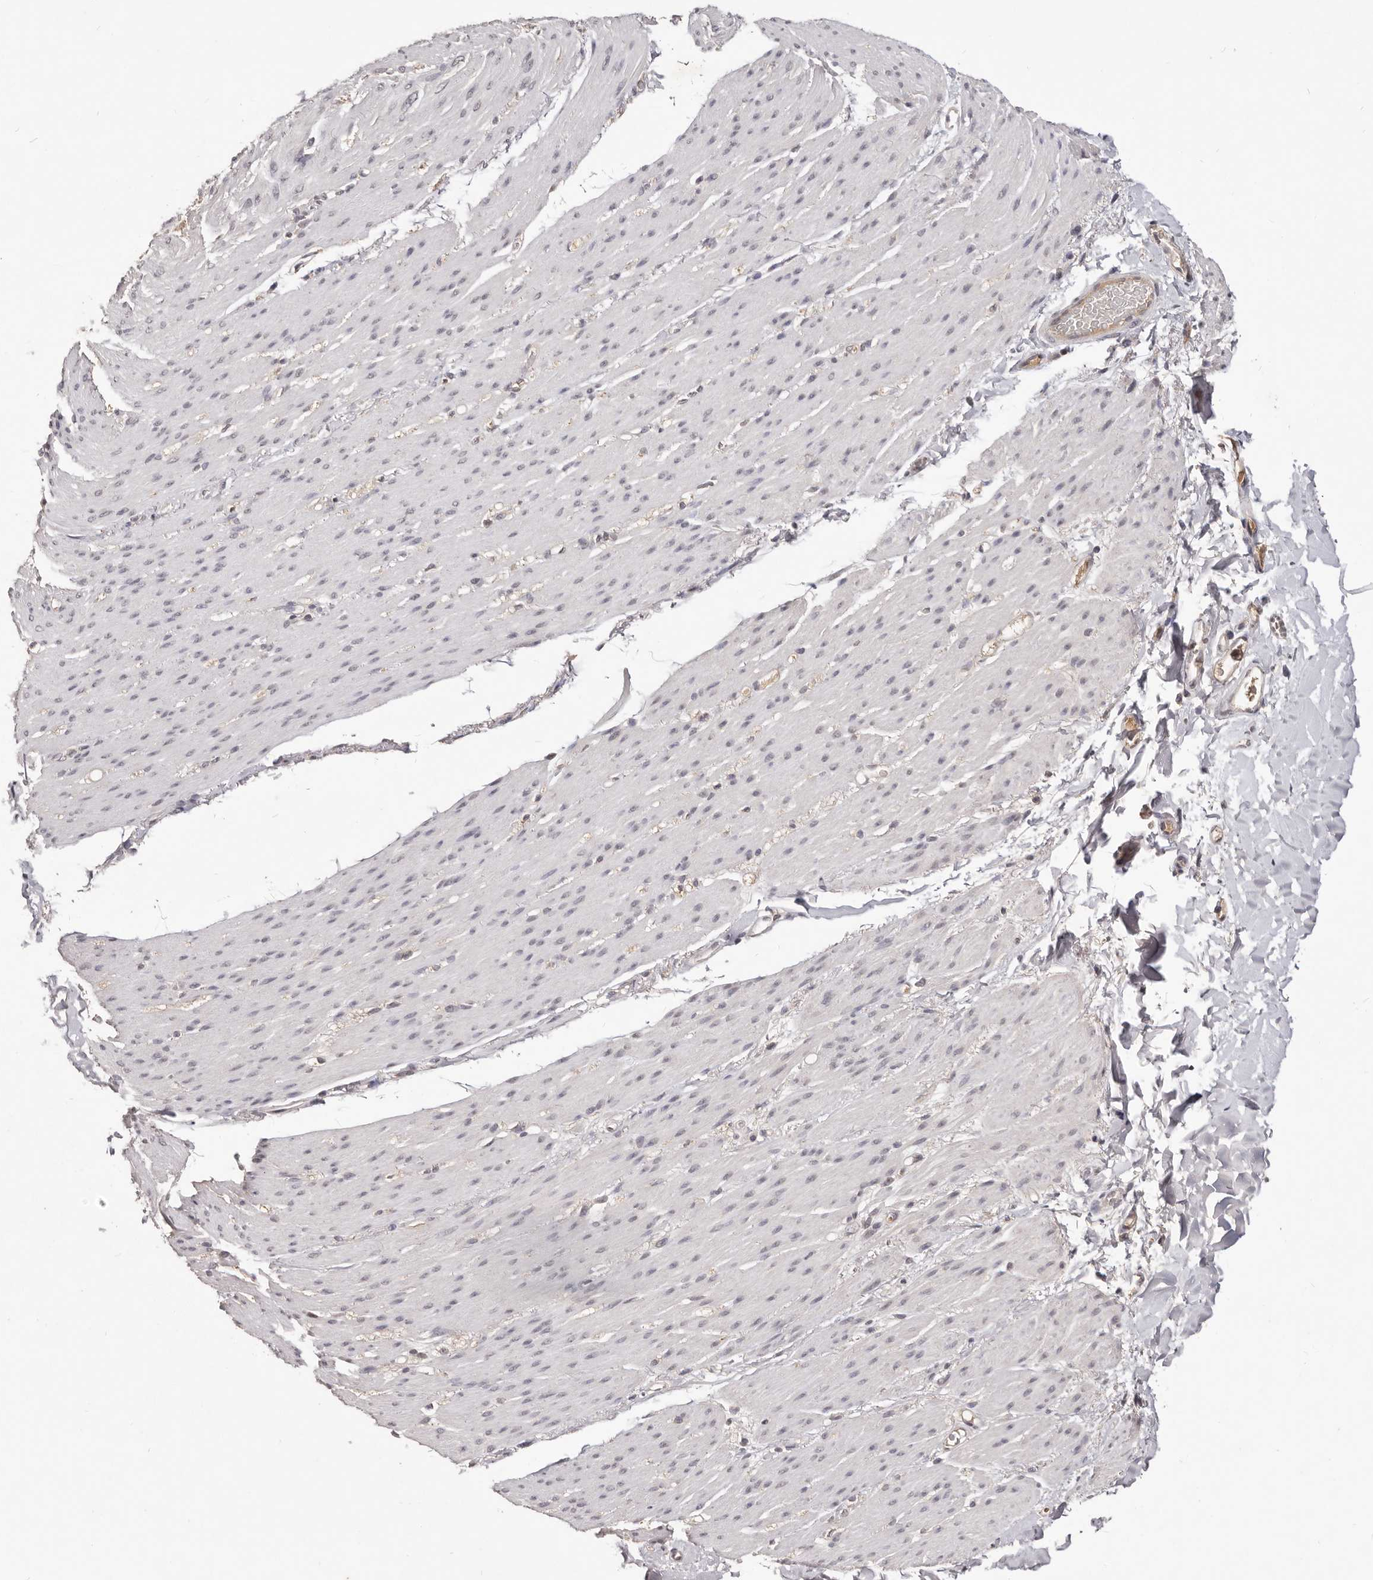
{"staining": {"intensity": "negative", "quantity": "none", "location": "none"}, "tissue": "smooth muscle", "cell_type": "Smooth muscle cells", "image_type": "normal", "snomed": [{"axis": "morphology", "description": "Normal tissue, NOS"}, {"axis": "topography", "description": "Colon"}, {"axis": "topography", "description": "Peripheral nerve tissue"}], "caption": "Smooth muscle cells are negative for protein expression in benign human smooth muscle. Nuclei are stained in blue.", "gene": "TSPAN13", "patient": {"sex": "female", "age": 61}}